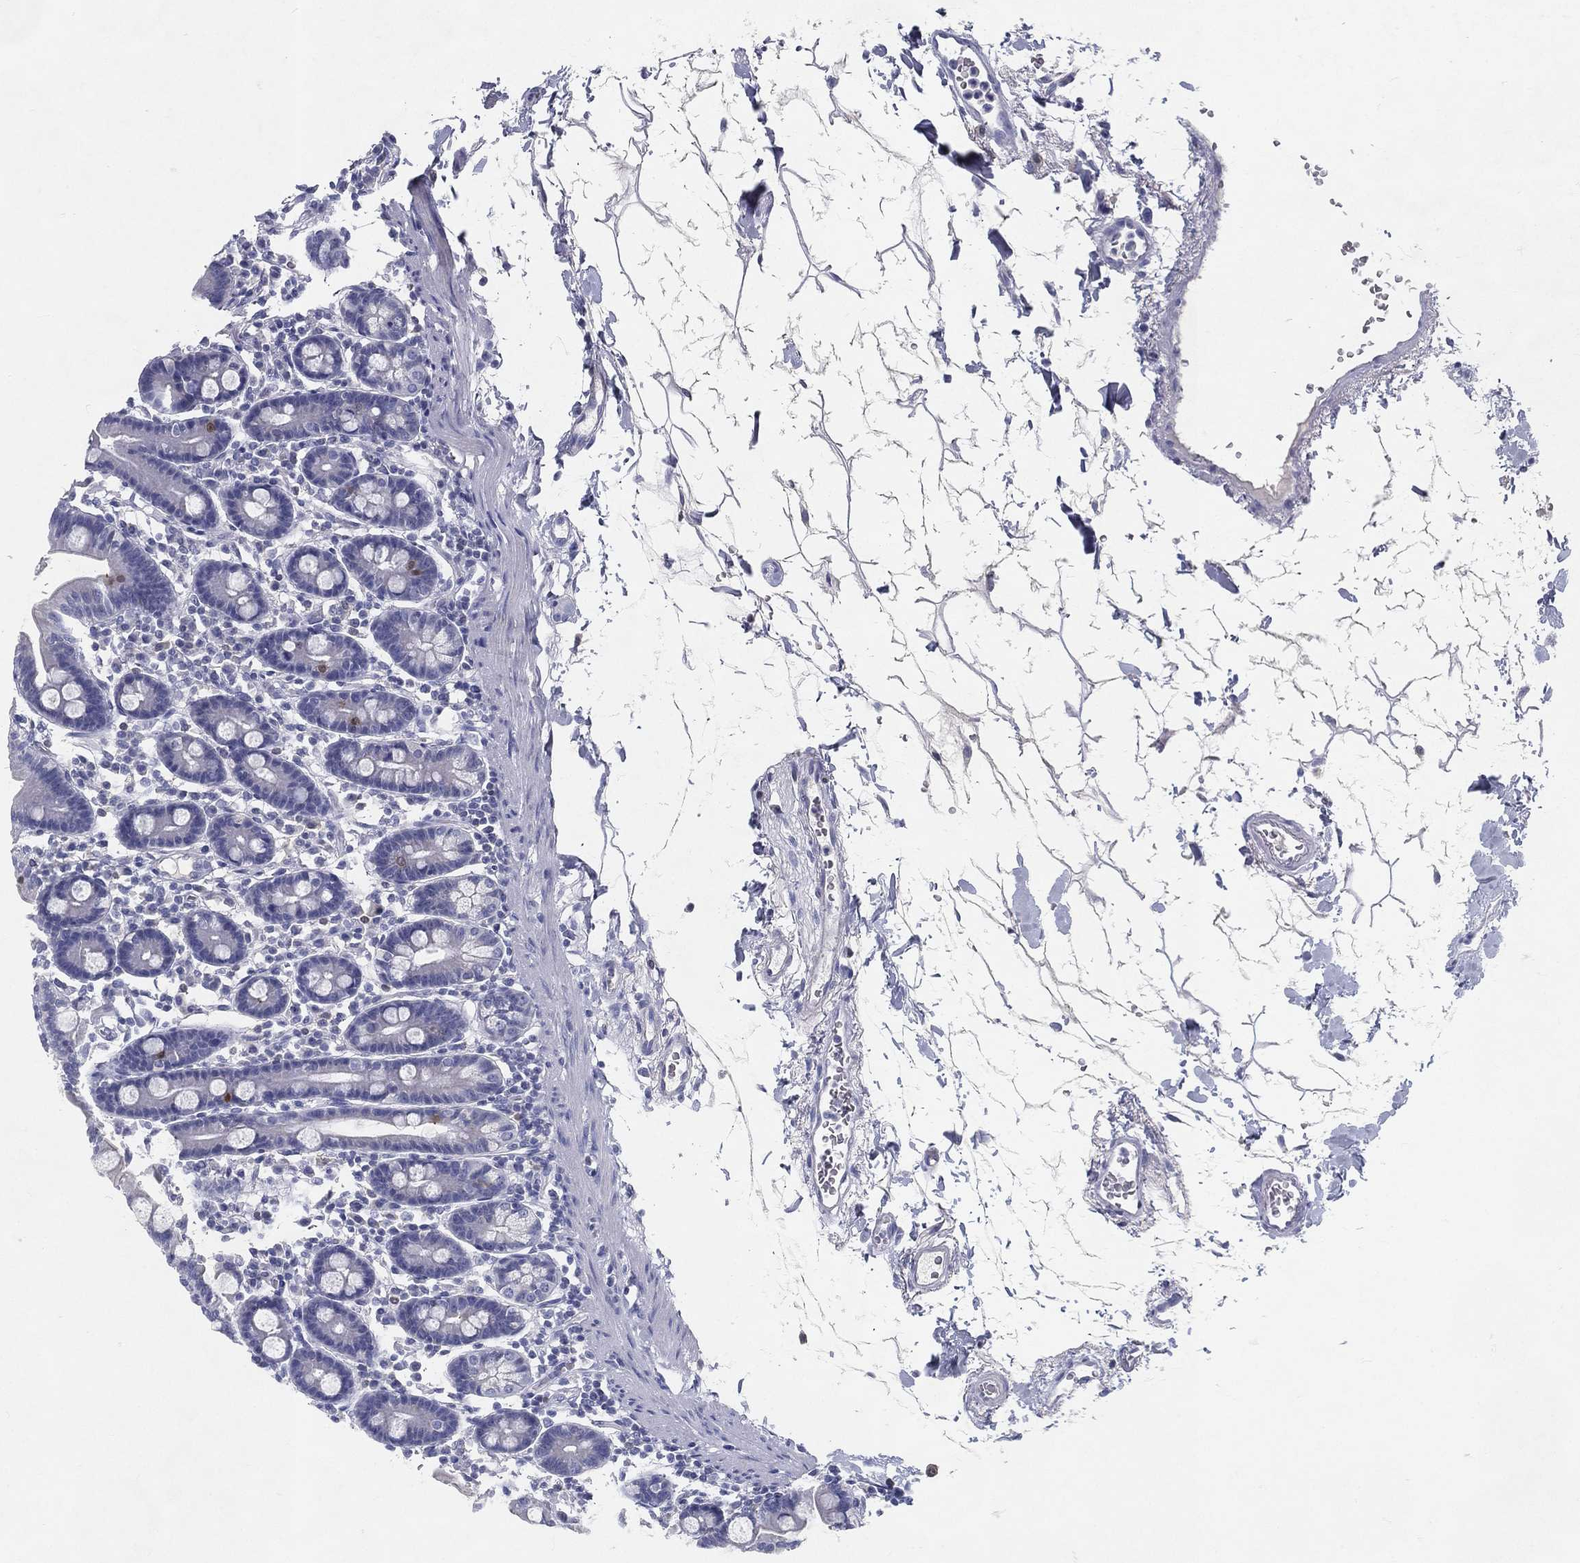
{"staining": {"intensity": "negative", "quantity": "none", "location": "none"}, "tissue": "duodenum", "cell_type": "Glandular cells", "image_type": "normal", "snomed": [{"axis": "morphology", "description": "Normal tissue, NOS"}, {"axis": "topography", "description": "Duodenum"}], "caption": "Immunohistochemical staining of normal duodenum reveals no significant positivity in glandular cells. Nuclei are stained in blue.", "gene": "RGS13", "patient": {"sex": "male", "age": 59}}